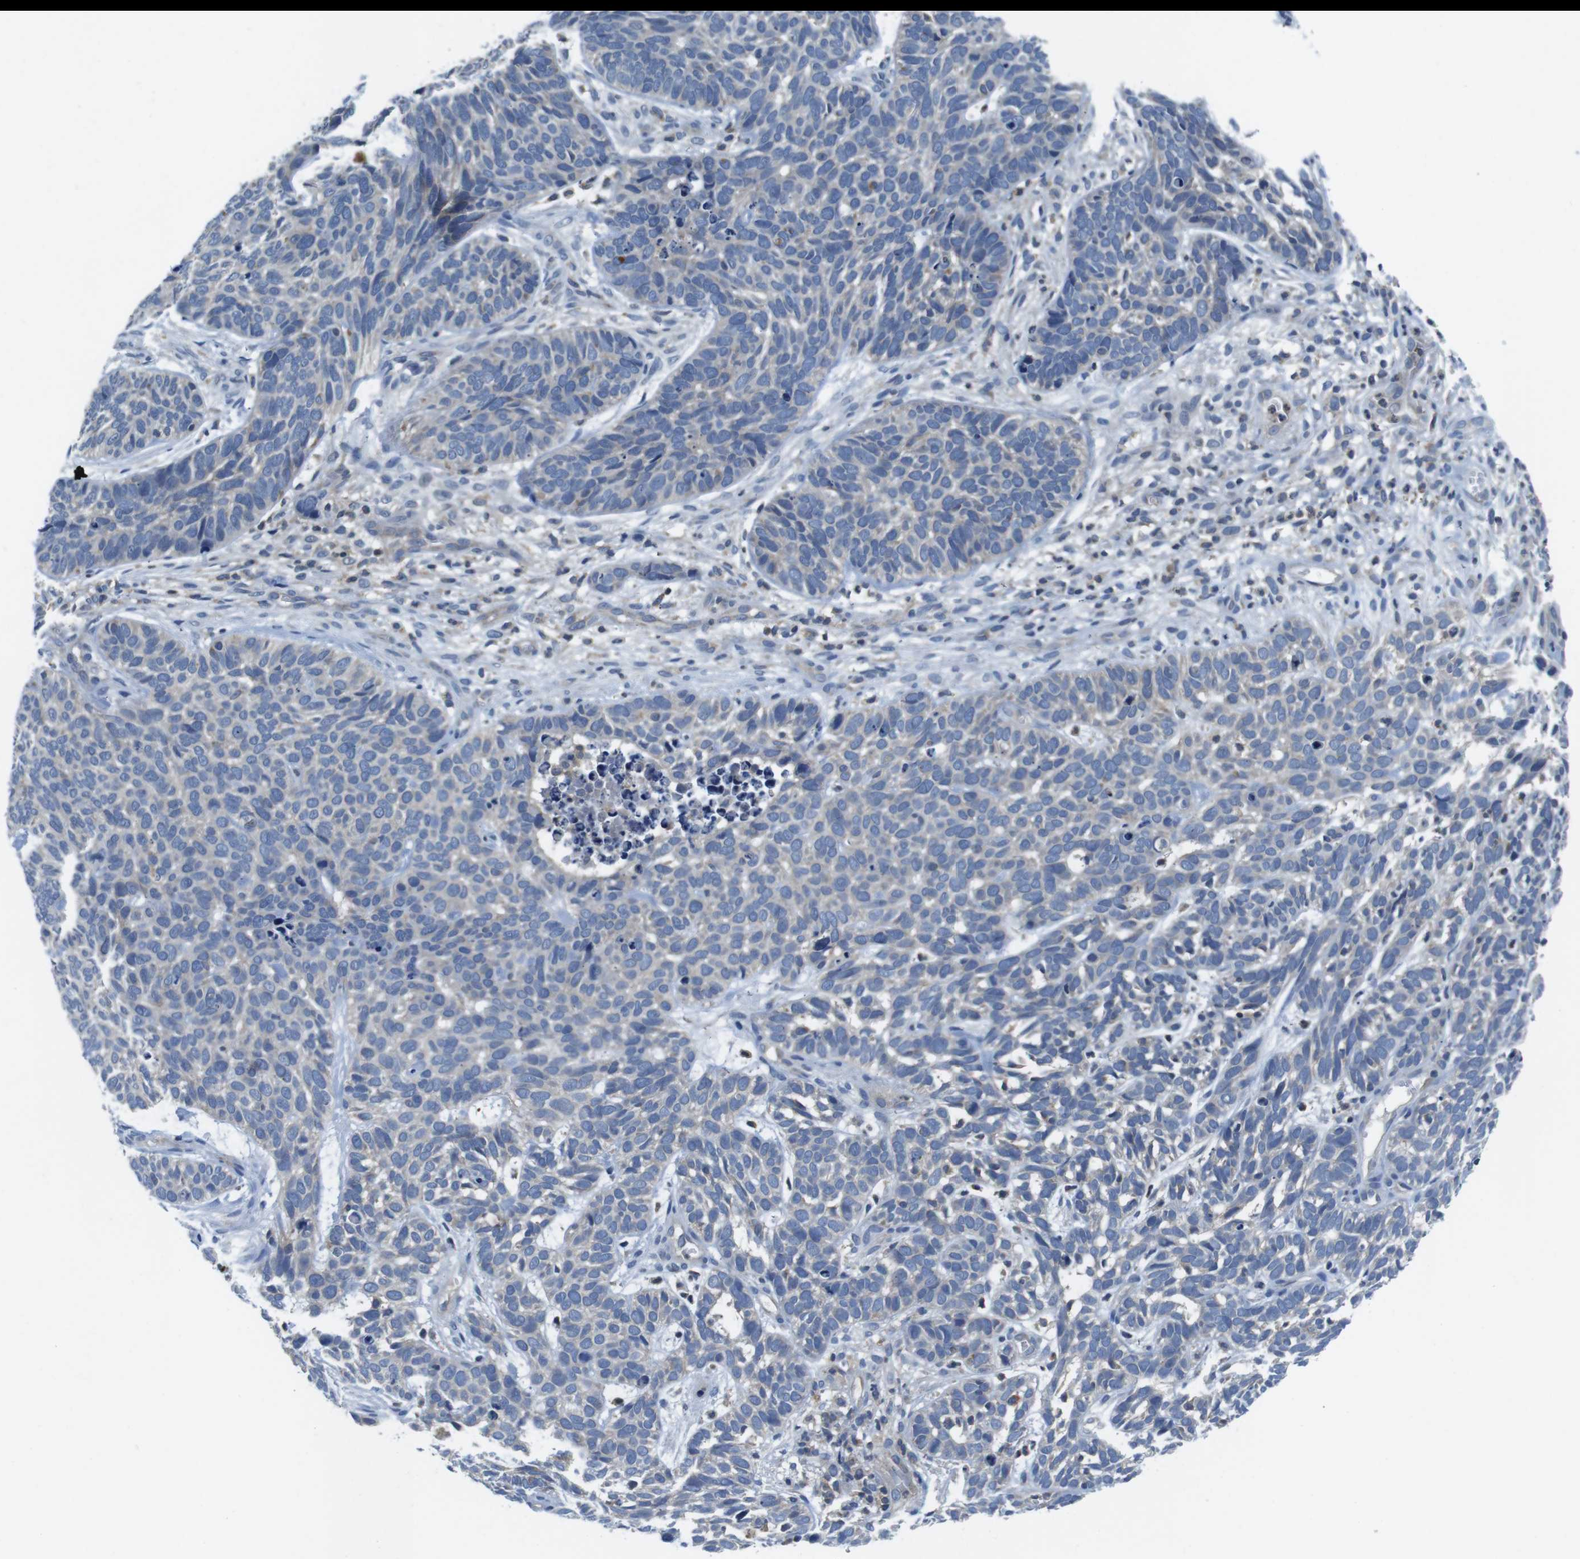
{"staining": {"intensity": "negative", "quantity": "none", "location": "none"}, "tissue": "skin cancer", "cell_type": "Tumor cells", "image_type": "cancer", "snomed": [{"axis": "morphology", "description": "Basal cell carcinoma"}, {"axis": "topography", "description": "Skin"}], "caption": "Immunohistochemistry of human skin cancer shows no staining in tumor cells. (Stains: DAB IHC with hematoxylin counter stain, Microscopy: brightfield microscopy at high magnification).", "gene": "PIK3CD", "patient": {"sex": "male", "age": 87}}